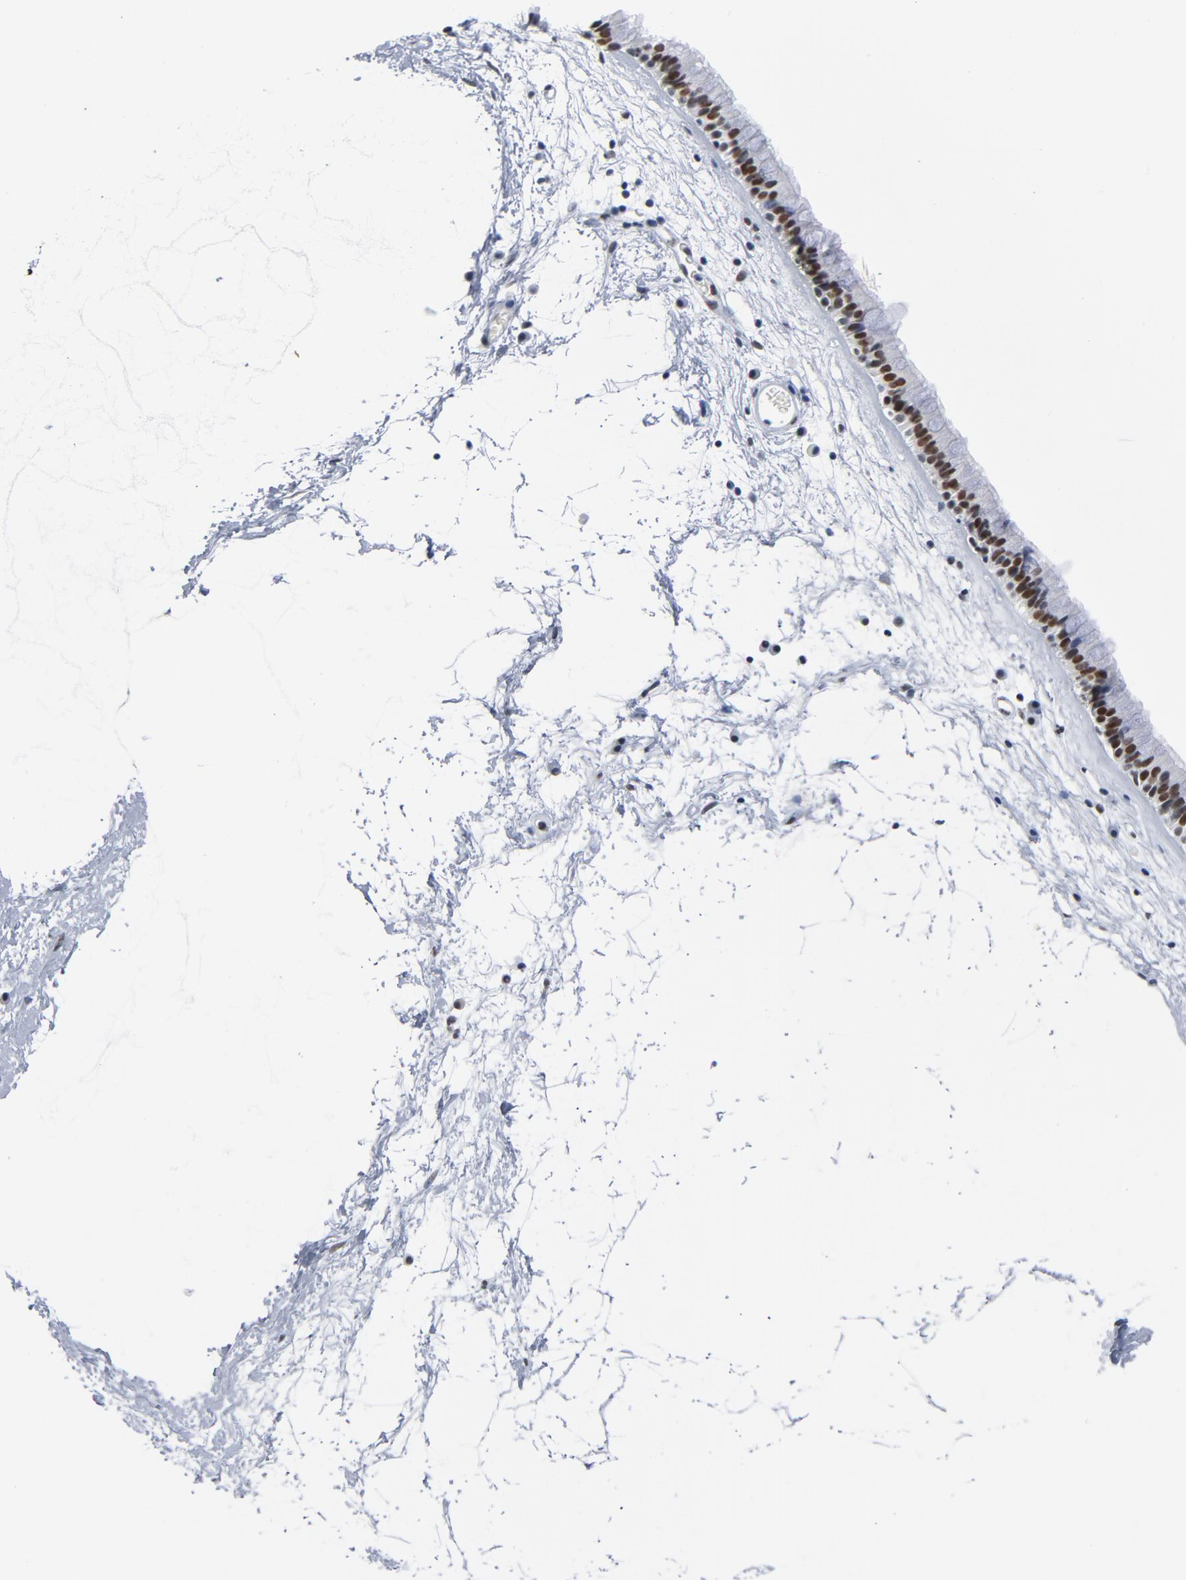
{"staining": {"intensity": "strong", "quantity": ">75%", "location": "nuclear"}, "tissue": "nasopharynx", "cell_type": "Respiratory epithelial cells", "image_type": "normal", "snomed": [{"axis": "morphology", "description": "Normal tissue, NOS"}, {"axis": "morphology", "description": "Inflammation, NOS"}, {"axis": "topography", "description": "Nasopharynx"}], "caption": "A histopathology image of nasopharynx stained for a protein reveals strong nuclear brown staining in respiratory epithelial cells. (Stains: DAB in brown, nuclei in blue, Microscopy: brightfield microscopy at high magnification).", "gene": "CSTF2", "patient": {"sex": "male", "age": 48}}